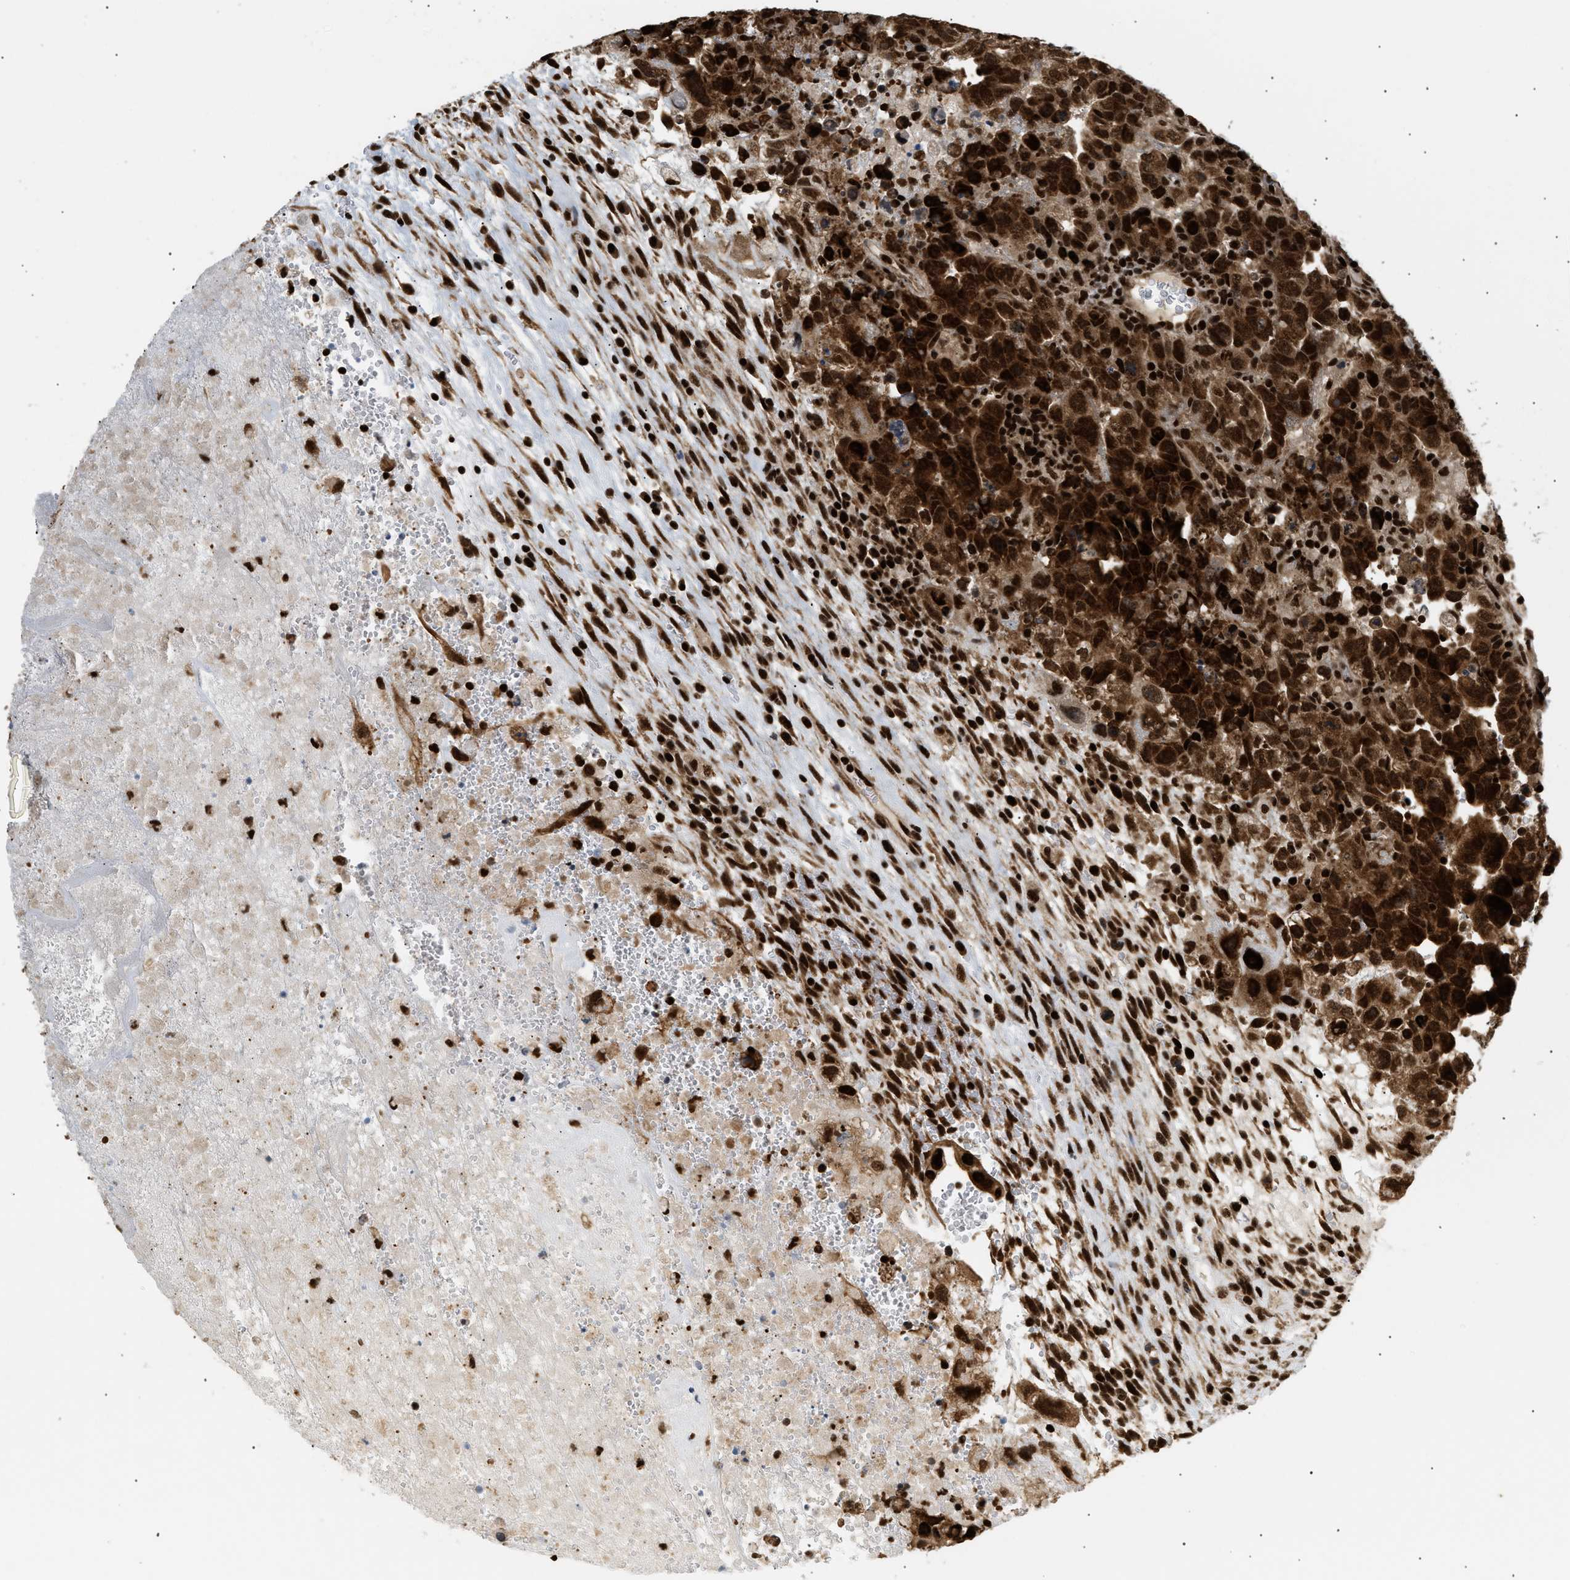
{"staining": {"intensity": "strong", "quantity": ">75%", "location": "cytoplasmic/membranous,nuclear"}, "tissue": "testis cancer", "cell_type": "Tumor cells", "image_type": "cancer", "snomed": [{"axis": "morphology", "description": "Carcinoma, Embryonal, NOS"}, {"axis": "topography", "description": "Testis"}], "caption": "Immunohistochemical staining of testis embryonal carcinoma shows high levels of strong cytoplasmic/membranous and nuclear positivity in about >75% of tumor cells.", "gene": "RBM5", "patient": {"sex": "male", "age": 28}}